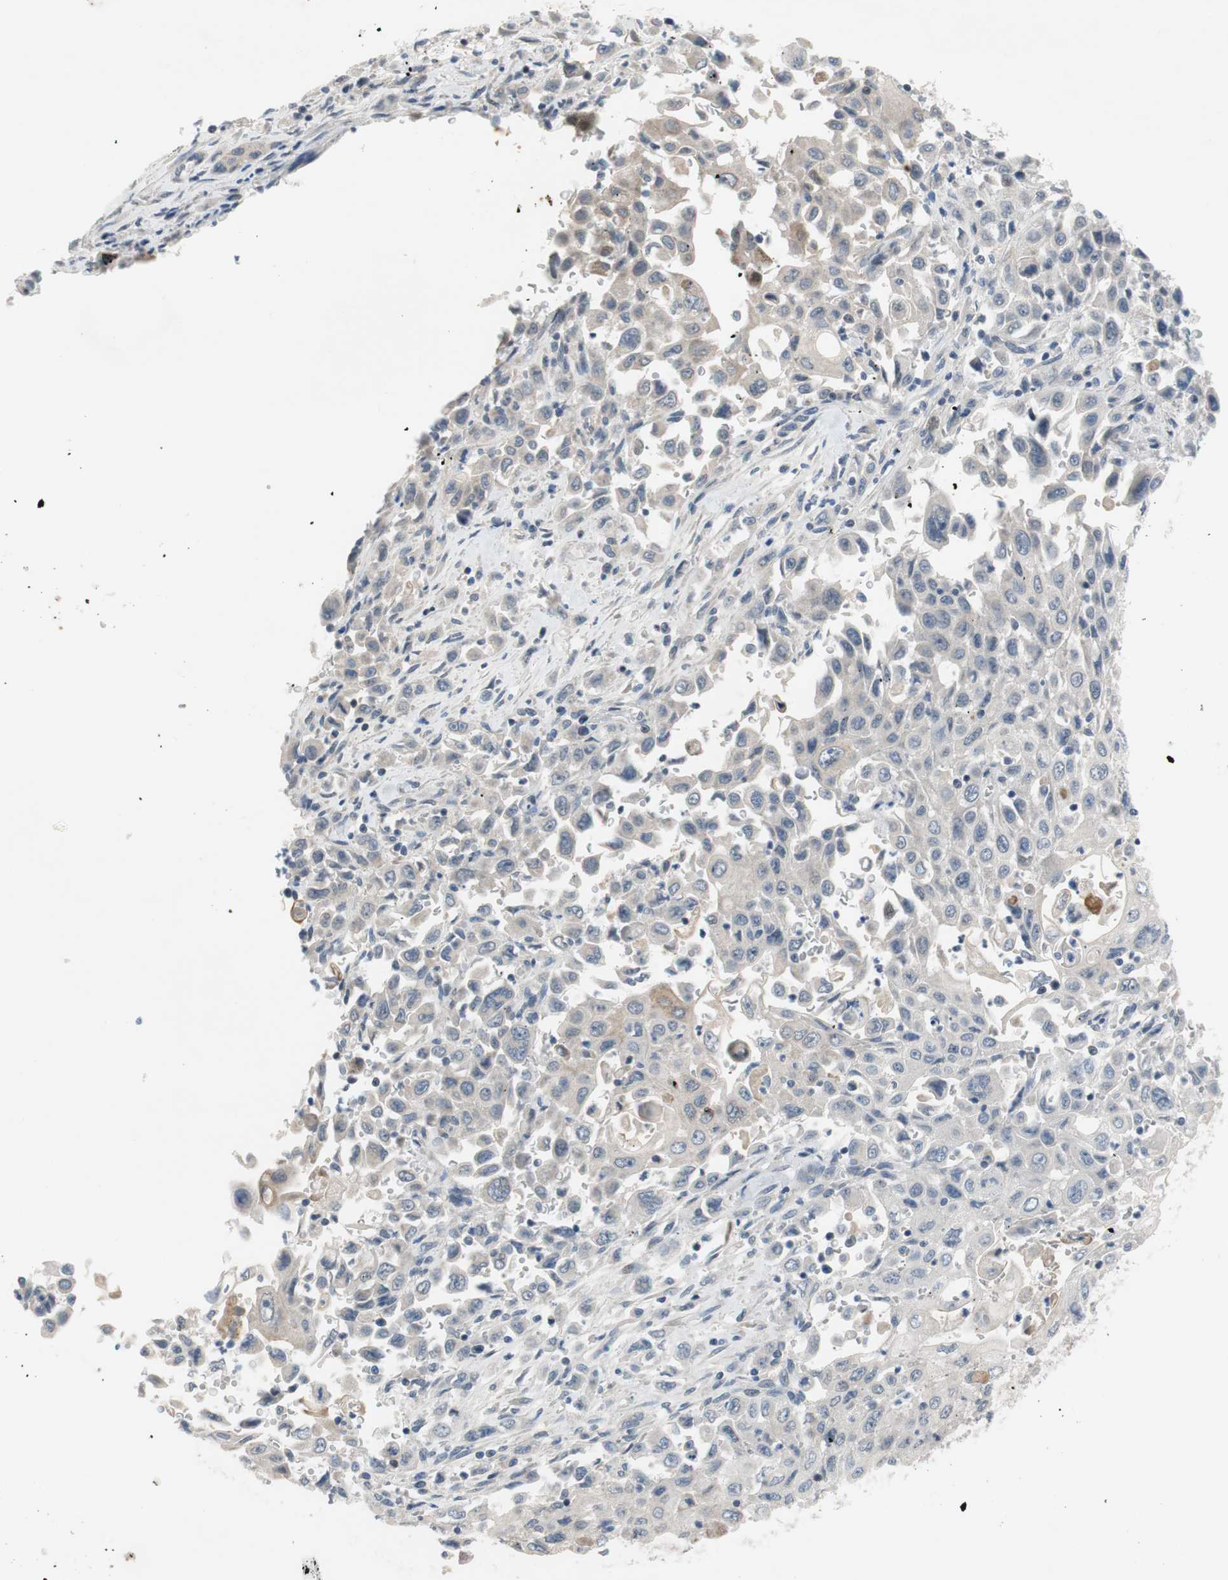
{"staining": {"intensity": "negative", "quantity": "none", "location": "none"}, "tissue": "pancreatic cancer", "cell_type": "Tumor cells", "image_type": "cancer", "snomed": [{"axis": "morphology", "description": "Adenocarcinoma, NOS"}, {"axis": "topography", "description": "Pancreas"}], "caption": "Image shows no significant protein positivity in tumor cells of adenocarcinoma (pancreatic).", "gene": "TACR3", "patient": {"sex": "male", "age": 70}}